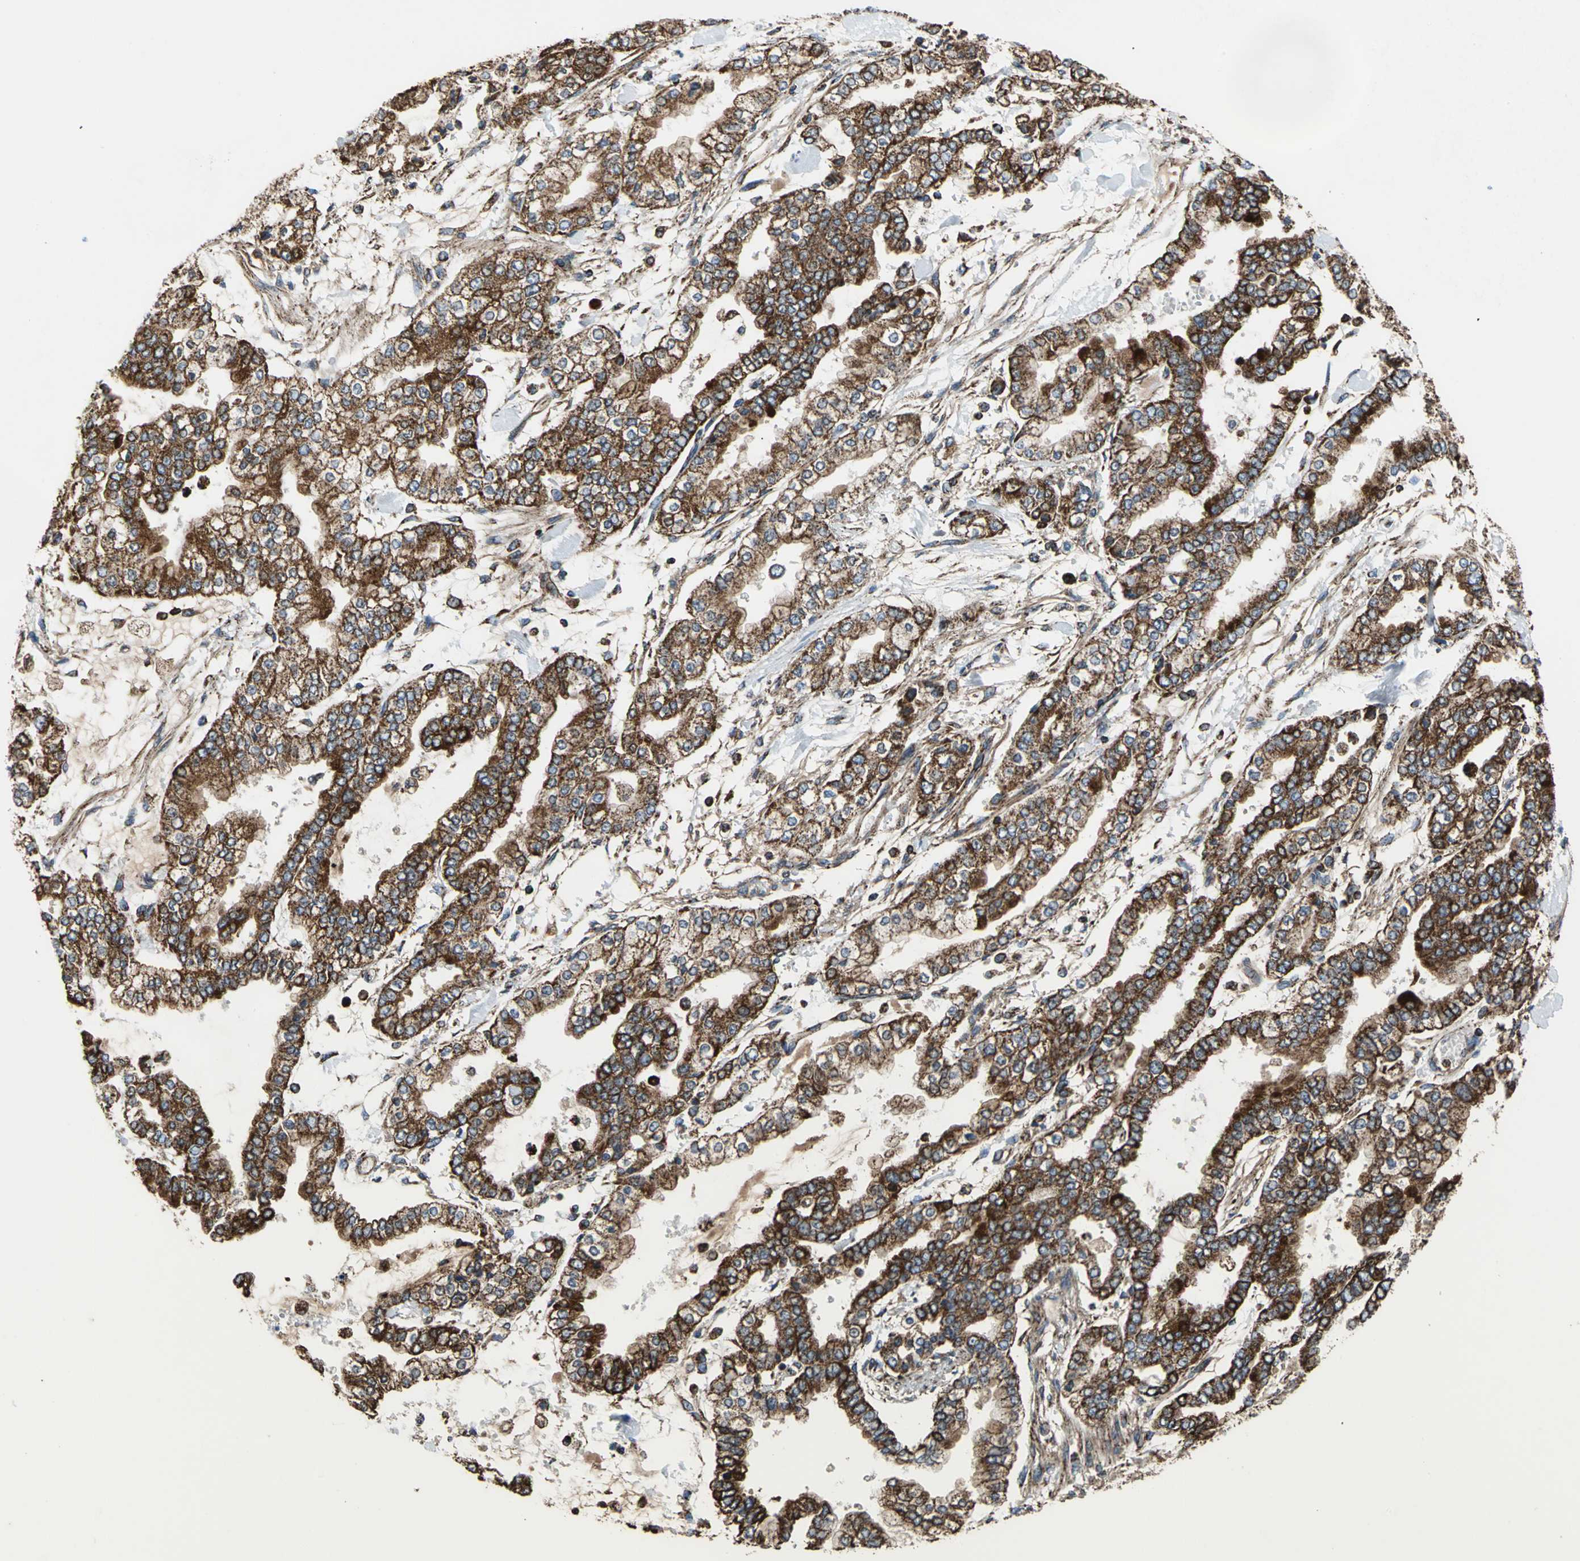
{"staining": {"intensity": "strong", "quantity": ">75%", "location": "cytoplasmic/membranous"}, "tissue": "stomach cancer", "cell_type": "Tumor cells", "image_type": "cancer", "snomed": [{"axis": "morphology", "description": "Normal tissue, NOS"}, {"axis": "morphology", "description": "Adenocarcinoma, NOS"}, {"axis": "topography", "description": "Stomach, upper"}, {"axis": "topography", "description": "Stomach"}], "caption": "Protein expression analysis of human stomach adenocarcinoma reveals strong cytoplasmic/membranous expression in about >75% of tumor cells.", "gene": "ECH1", "patient": {"sex": "male", "age": 76}}